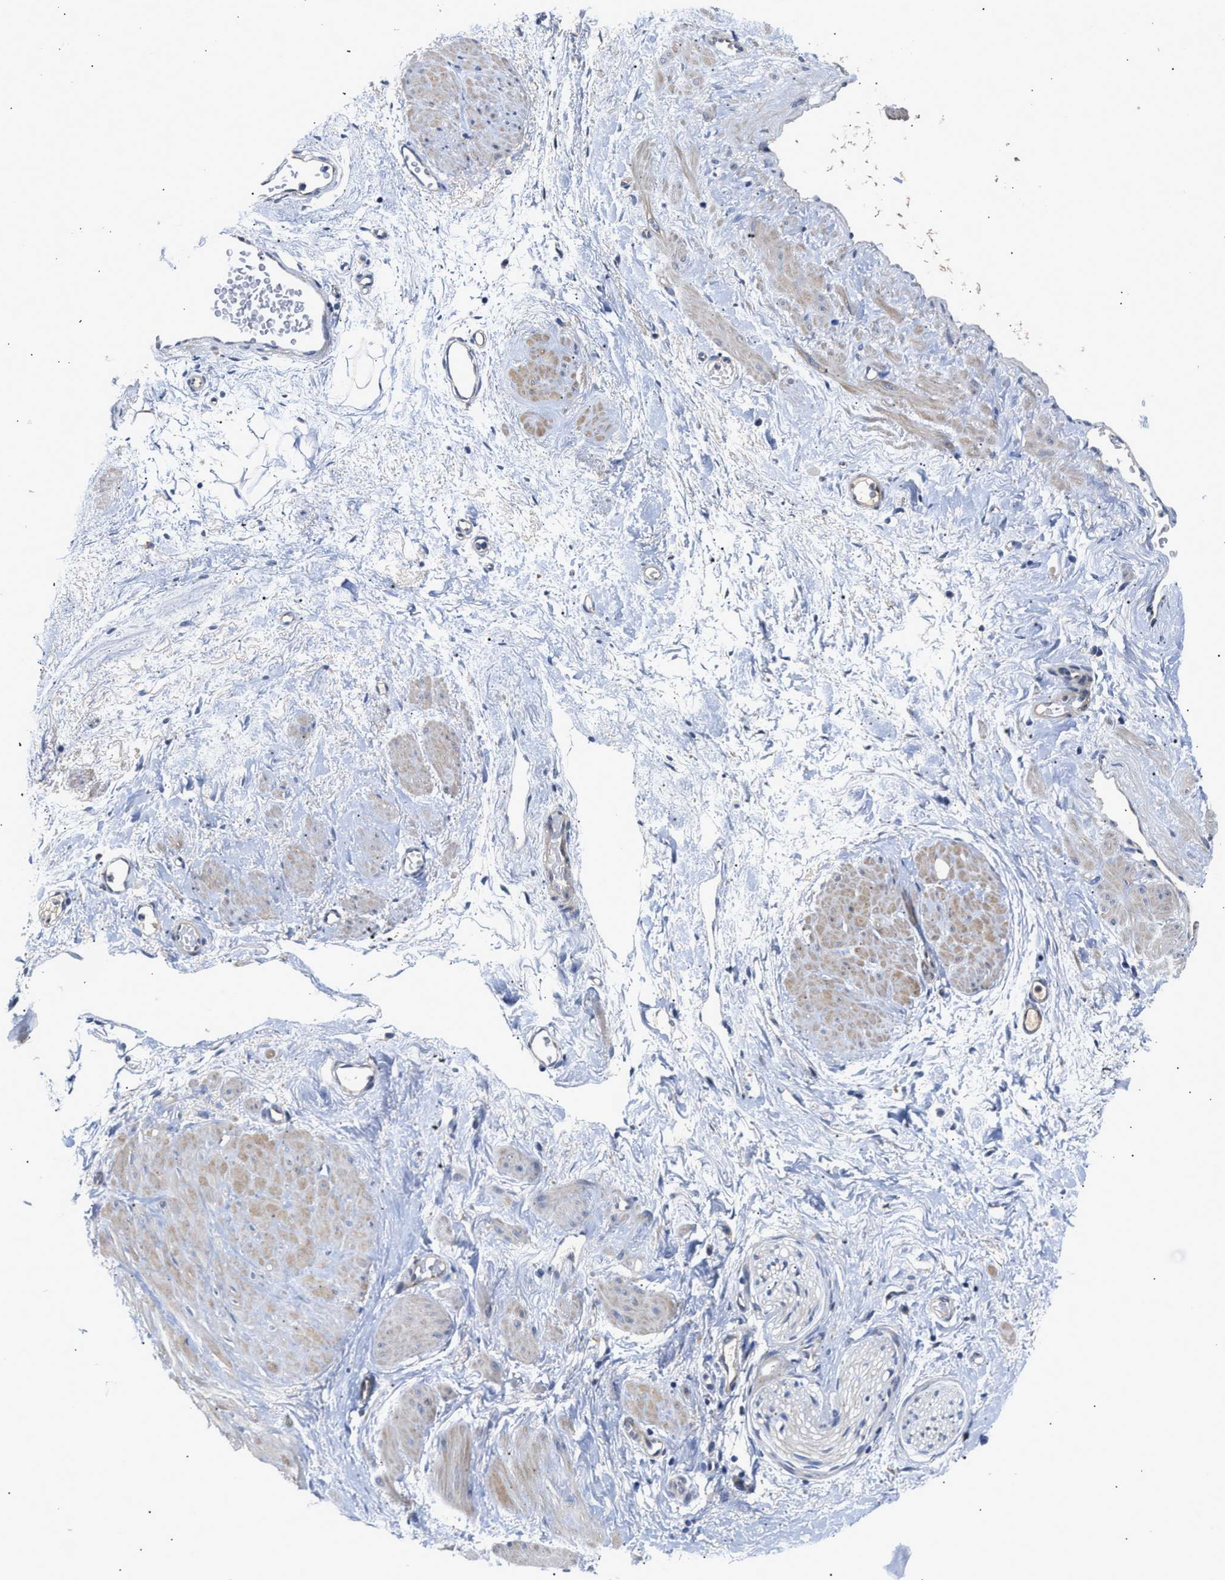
{"staining": {"intensity": "negative", "quantity": "none", "location": "none"}, "tissue": "adipose tissue", "cell_type": "Adipocytes", "image_type": "normal", "snomed": [{"axis": "morphology", "description": "Normal tissue, NOS"}, {"axis": "topography", "description": "Soft tissue"}], "caption": "An image of adipose tissue stained for a protein shows no brown staining in adipocytes.", "gene": "CCDC146", "patient": {"sex": "male", "age": 72}}